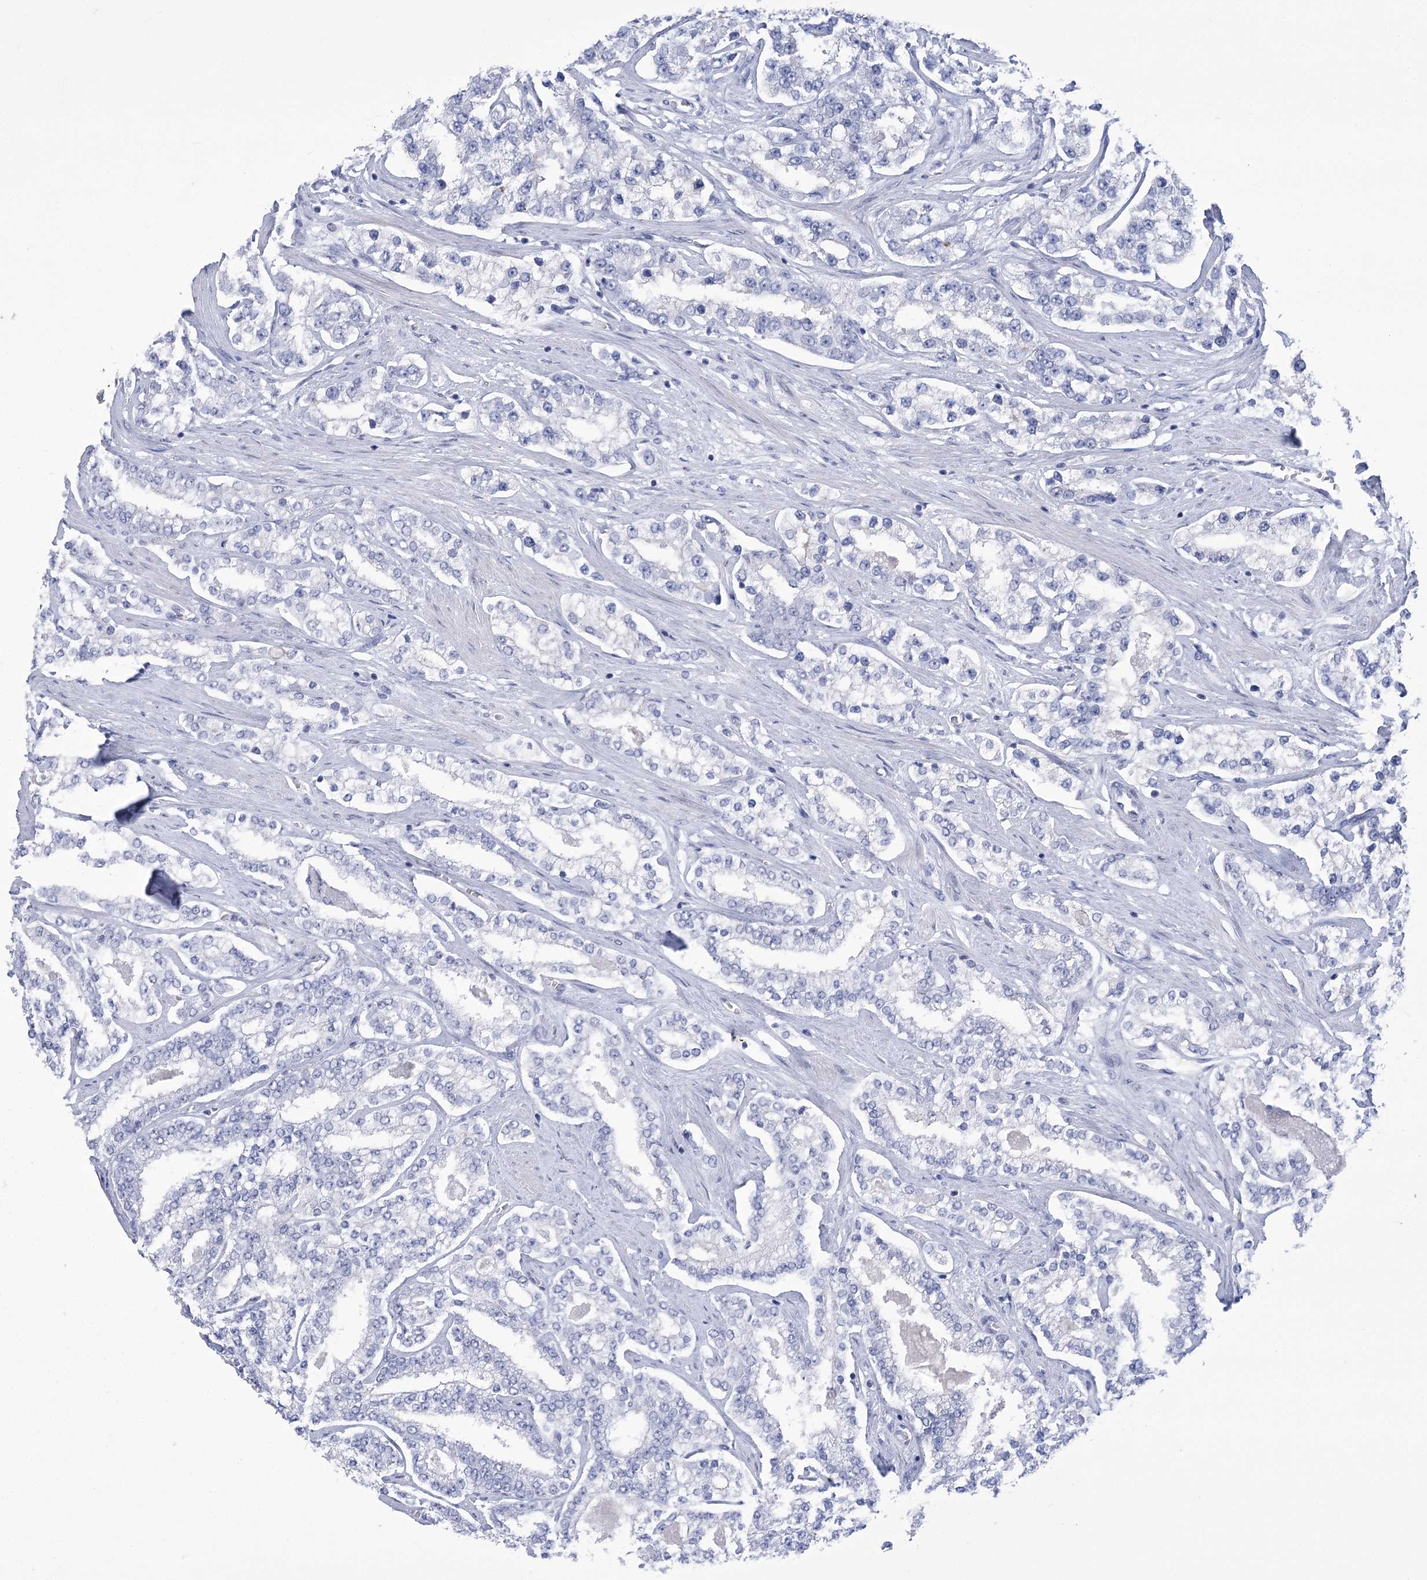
{"staining": {"intensity": "negative", "quantity": "none", "location": "none"}, "tissue": "prostate cancer", "cell_type": "Tumor cells", "image_type": "cancer", "snomed": [{"axis": "morphology", "description": "Normal tissue, NOS"}, {"axis": "morphology", "description": "Adenocarcinoma, High grade"}, {"axis": "topography", "description": "Prostate"}], "caption": "Prostate cancer (adenocarcinoma (high-grade)) was stained to show a protein in brown. There is no significant positivity in tumor cells. (DAB immunohistochemistry visualized using brightfield microscopy, high magnification).", "gene": "HORMAD1", "patient": {"sex": "male", "age": 83}}